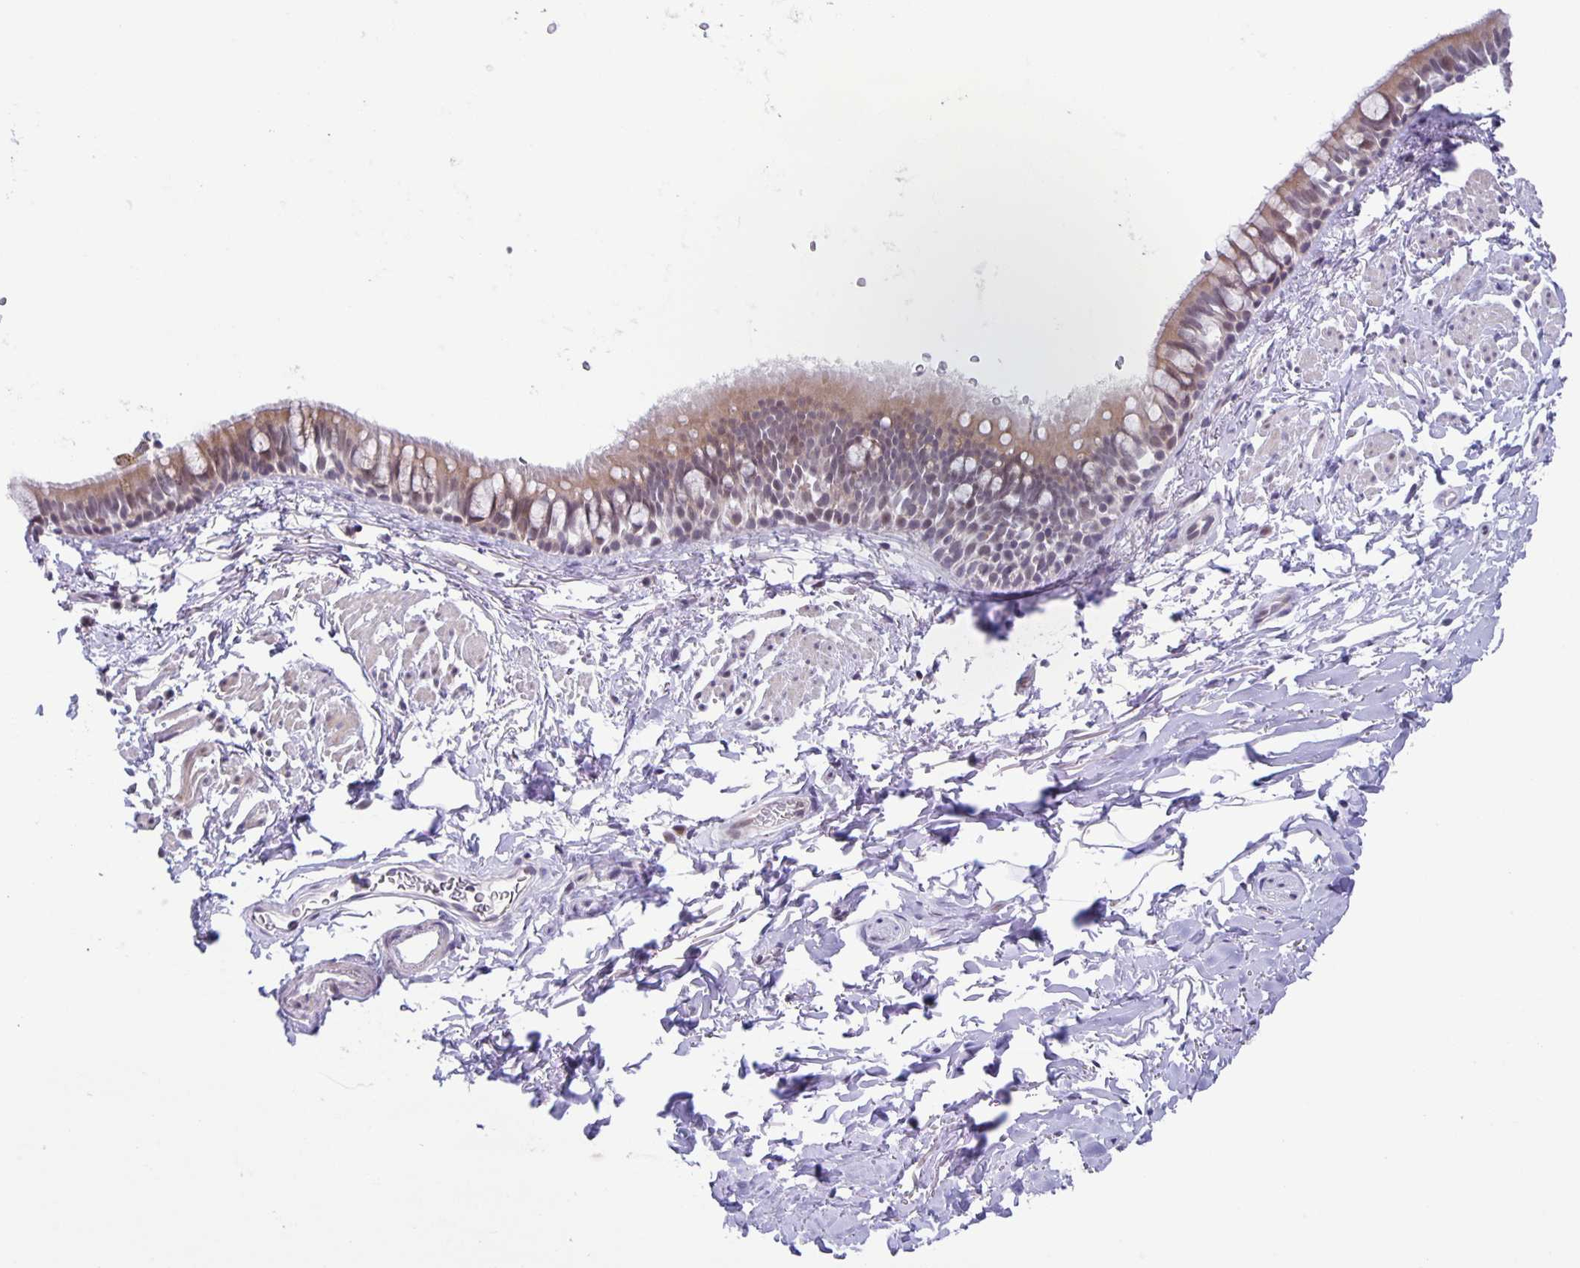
{"staining": {"intensity": "moderate", "quantity": ">75%", "location": "cytoplasmic/membranous,nuclear"}, "tissue": "bronchus", "cell_type": "Respiratory epithelial cells", "image_type": "normal", "snomed": [{"axis": "morphology", "description": "Normal tissue, NOS"}, {"axis": "topography", "description": "Lymph node"}, {"axis": "topography", "description": "Cartilage tissue"}, {"axis": "topography", "description": "Bronchus"}], "caption": "About >75% of respiratory epithelial cells in benign human bronchus exhibit moderate cytoplasmic/membranous,nuclear protein expression as visualized by brown immunohistochemical staining.", "gene": "PHRF1", "patient": {"sex": "female", "age": 70}}